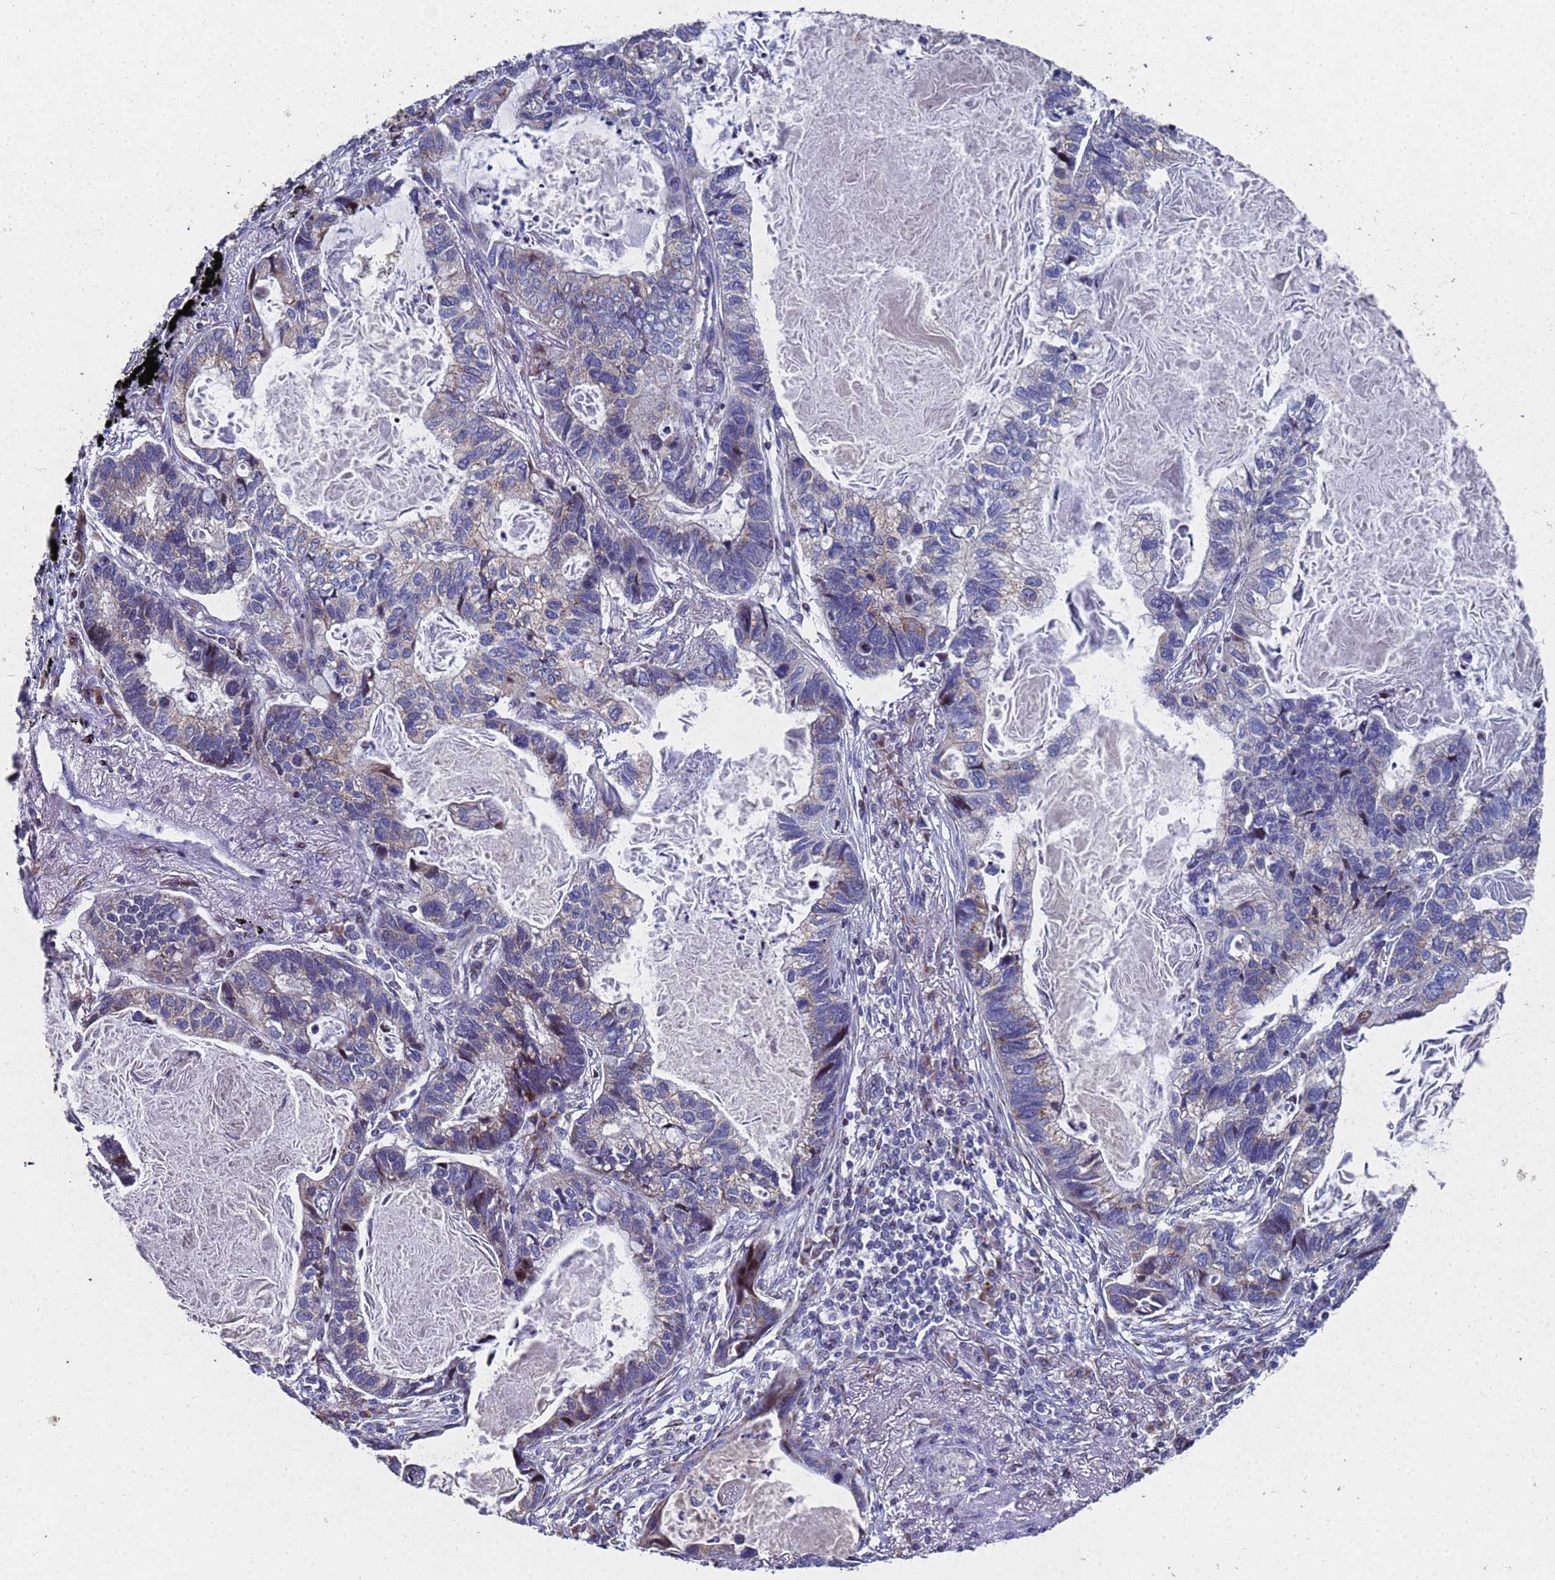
{"staining": {"intensity": "weak", "quantity": "<25%", "location": "cytoplasmic/membranous"}, "tissue": "lung cancer", "cell_type": "Tumor cells", "image_type": "cancer", "snomed": [{"axis": "morphology", "description": "Adenocarcinoma, NOS"}, {"axis": "topography", "description": "Lung"}], "caption": "This histopathology image is of adenocarcinoma (lung) stained with IHC to label a protein in brown with the nuclei are counter-stained blue. There is no staining in tumor cells. (DAB IHC visualized using brightfield microscopy, high magnification).", "gene": "NSUN6", "patient": {"sex": "male", "age": 67}}